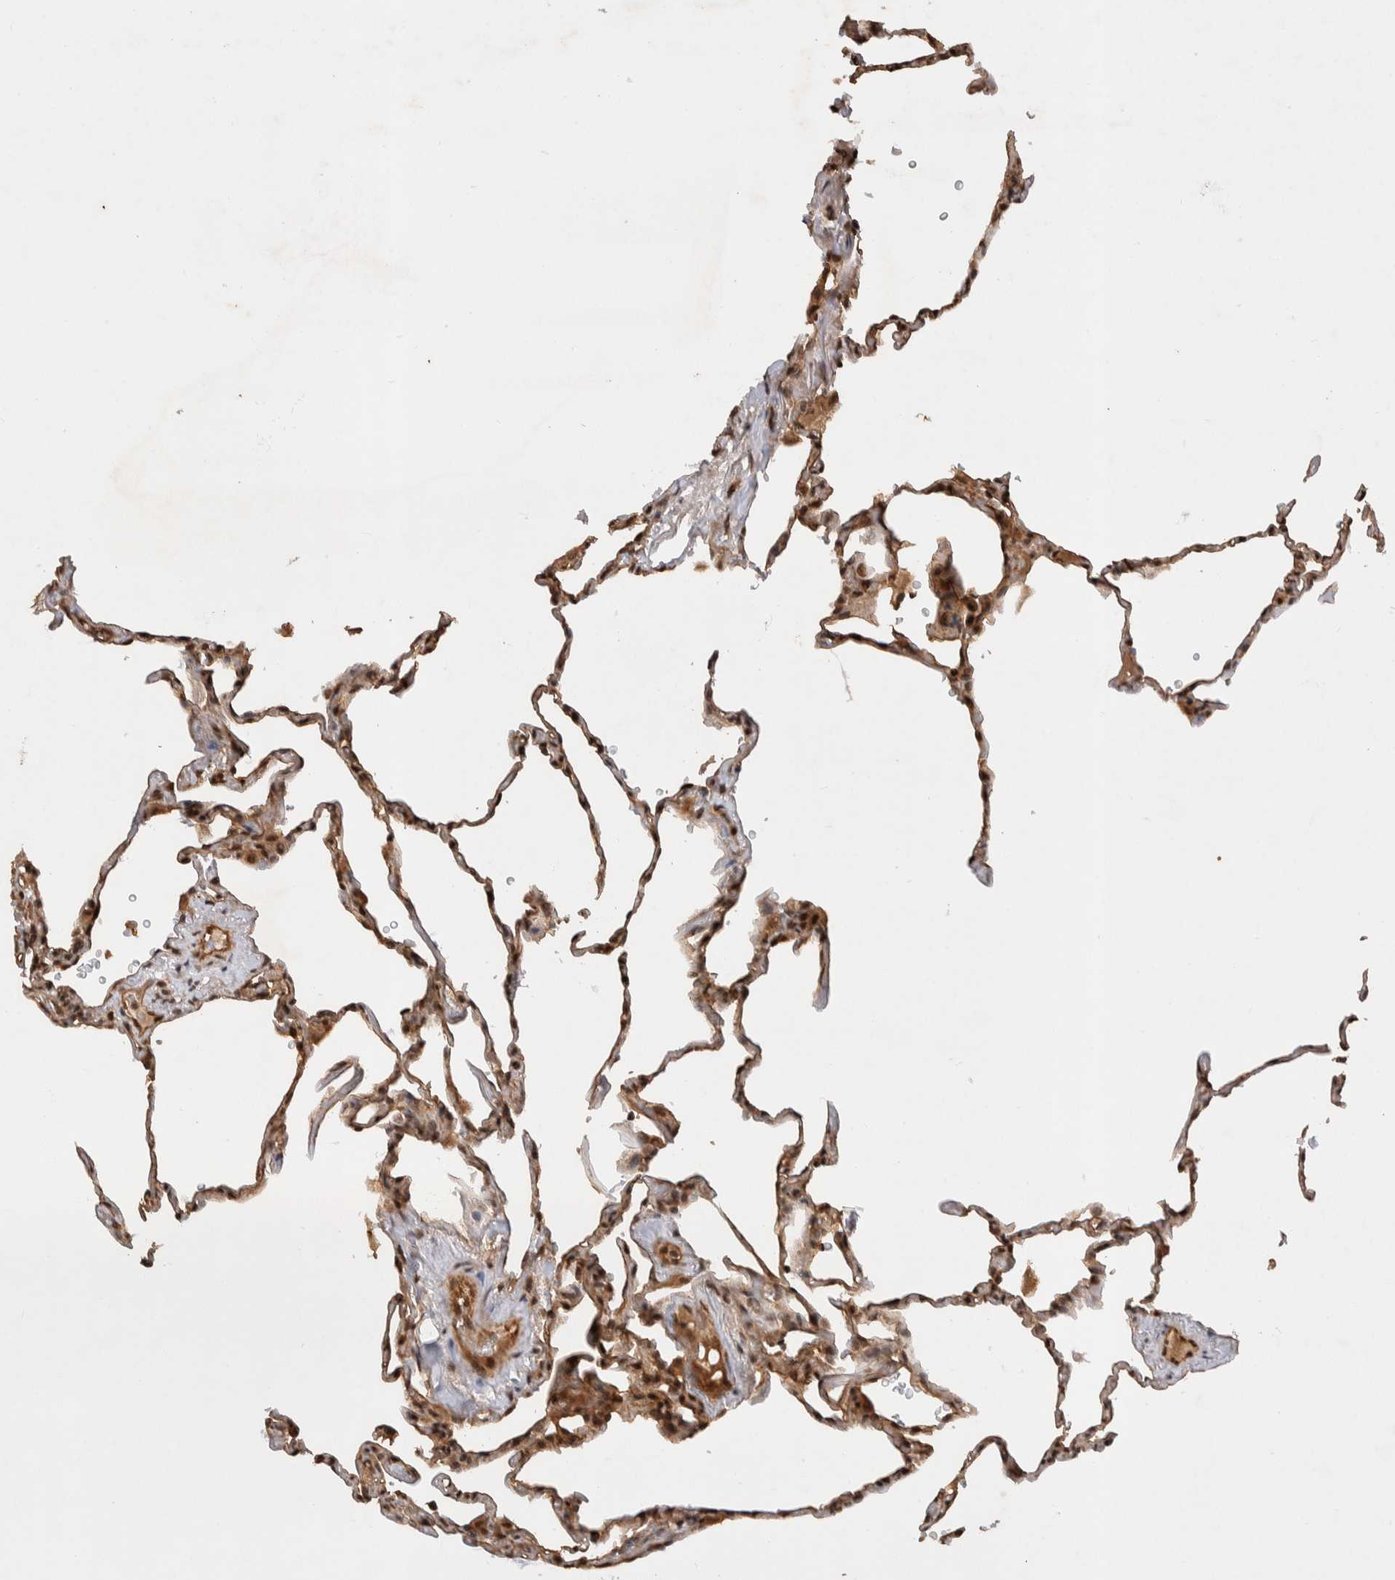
{"staining": {"intensity": "moderate", "quantity": ">75%", "location": "cytoplasmic/membranous,nuclear"}, "tissue": "lung", "cell_type": "Alveolar cells", "image_type": "normal", "snomed": [{"axis": "morphology", "description": "Normal tissue, NOS"}, {"axis": "topography", "description": "Lung"}], "caption": "Alveolar cells demonstrate medium levels of moderate cytoplasmic/membranous,nuclear staining in about >75% of cells in unremarkable human lung.", "gene": "TOR1B", "patient": {"sex": "male", "age": 59}}